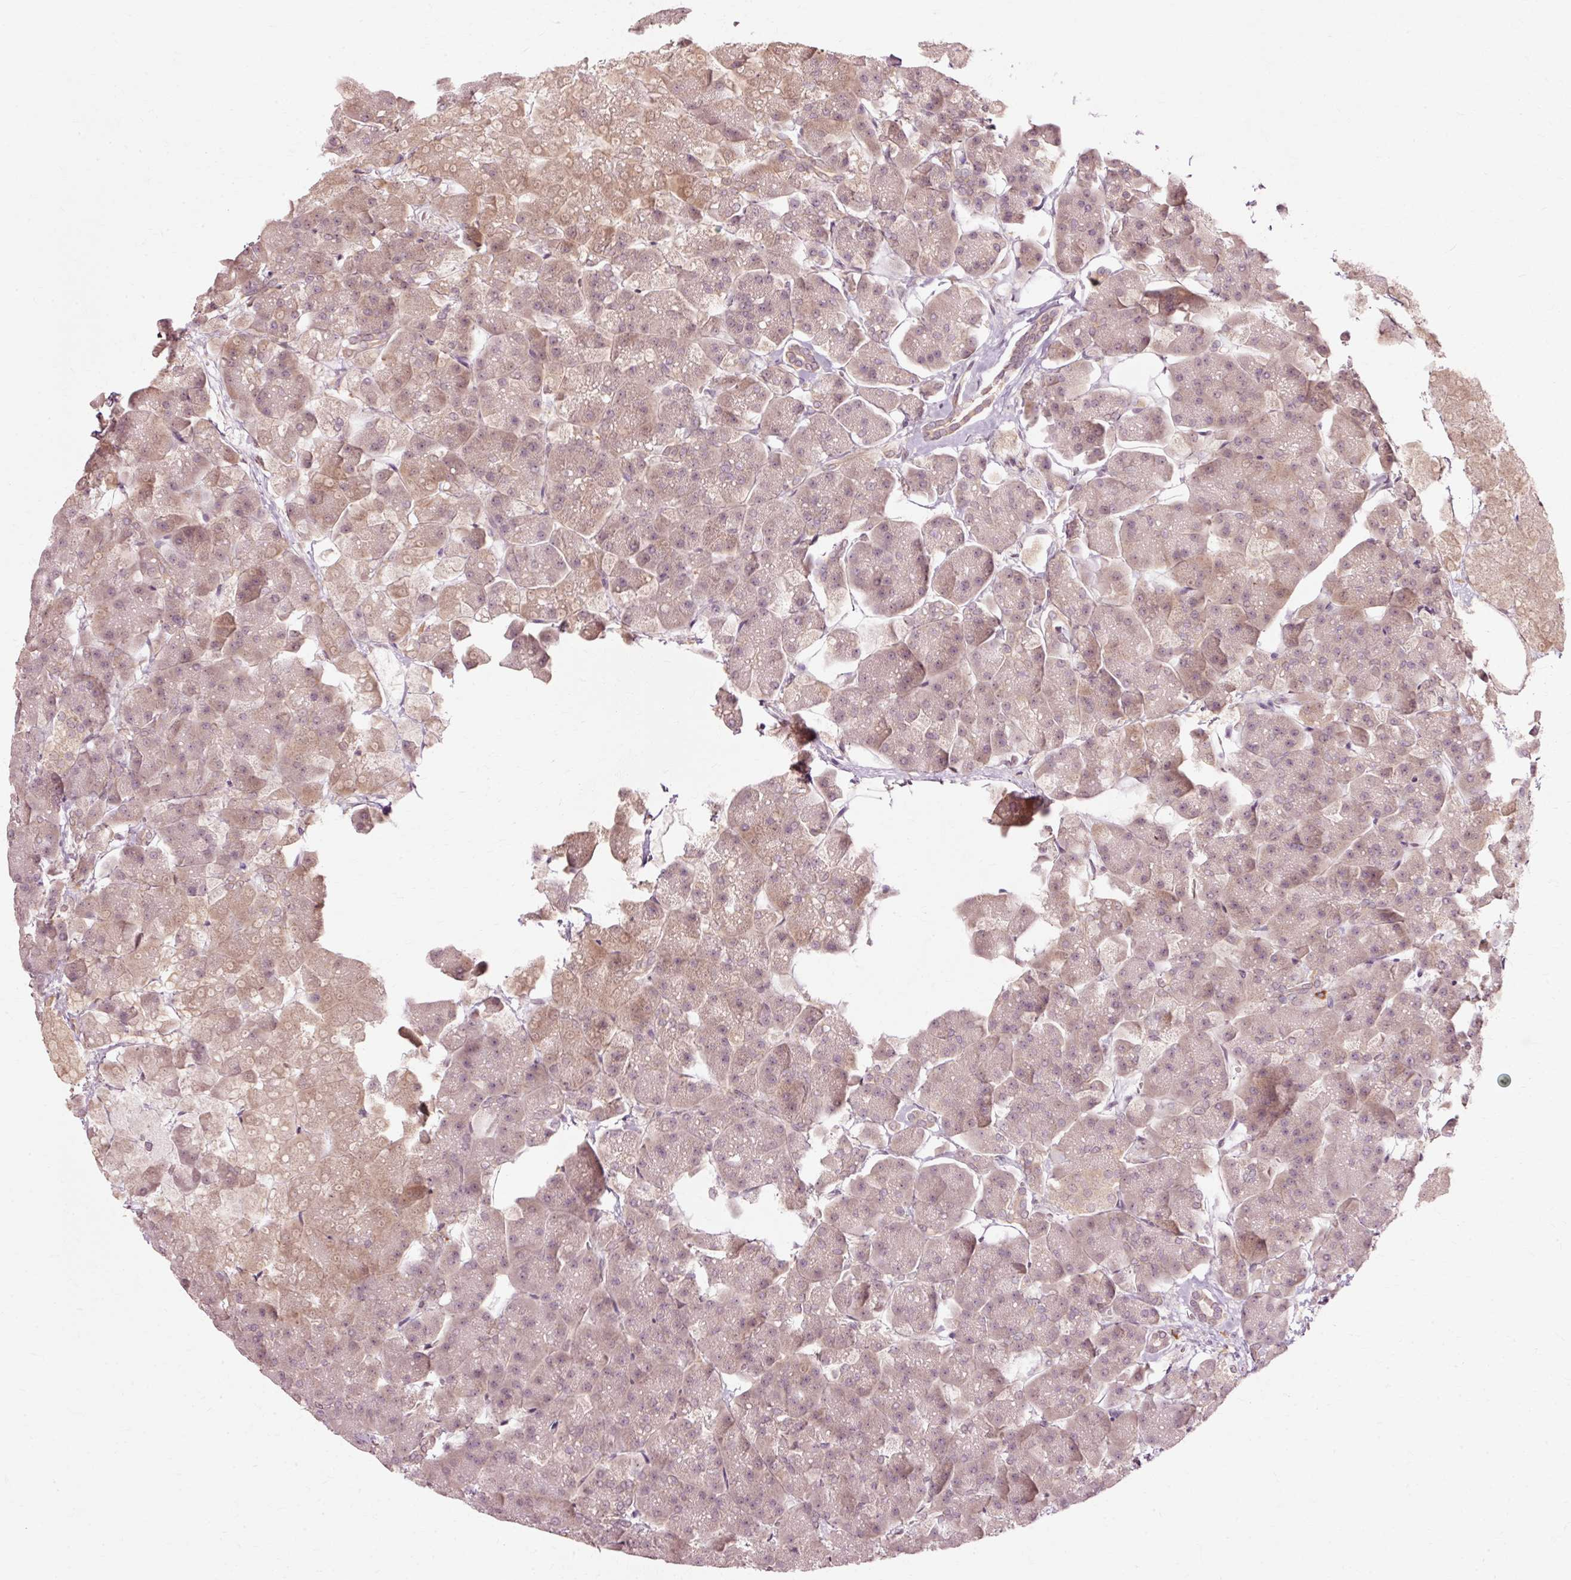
{"staining": {"intensity": "weak", "quantity": "25%-75%", "location": "cytoplasmic/membranous"}, "tissue": "pancreas", "cell_type": "Exocrine glandular cells", "image_type": "normal", "snomed": [{"axis": "morphology", "description": "Normal tissue, NOS"}, {"axis": "topography", "description": "Pancreas"}, {"axis": "topography", "description": "Peripheral nerve tissue"}], "caption": "Exocrine glandular cells show weak cytoplasmic/membranous staining in about 25%-75% of cells in unremarkable pancreas. The protein is shown in brown color, while the nuclei are stained blue.", "gene": "RGPD5", "patient": {"sex": "male", "age": 54}}